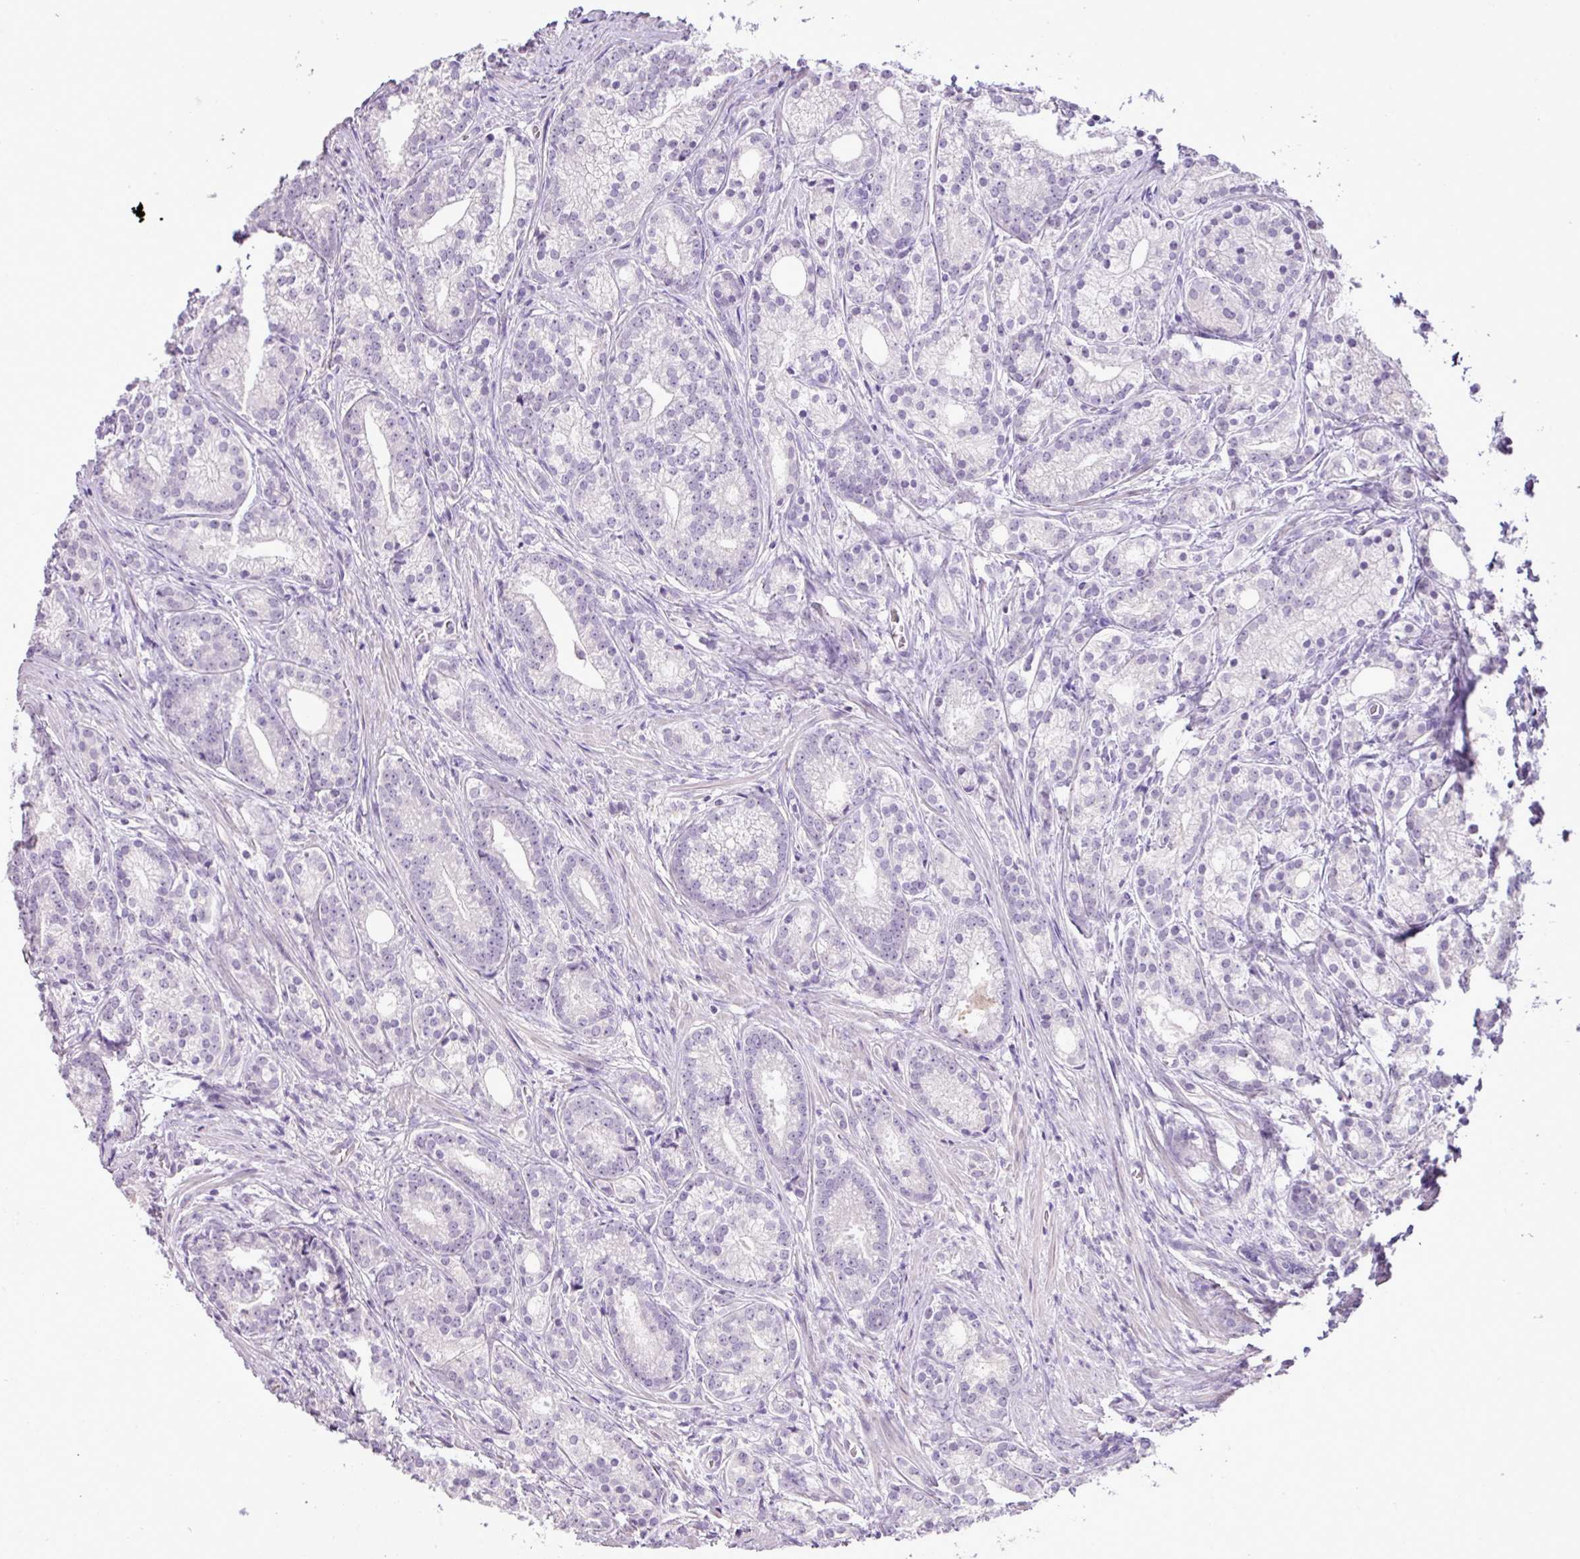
{"staining": {"intensity": "negative", "quantity": "none", "location": "none"}, "tissue": "prostate cancer", "cell_type": "Tumor cells", "image_type": "cancer", "snomed": [{"axis": "morphology", "description": "Adenocarcinoma, Low grade"}, {"axis": "topography", "description": "Prostate"}], "caption": "Immunohistochemical staining of prostate cancer (low-grade adenocarcinoma) shows no significant positivity in tumor cells.", "gene": "DNAJB13", "patient": {"sex": "male", "age": 71}}